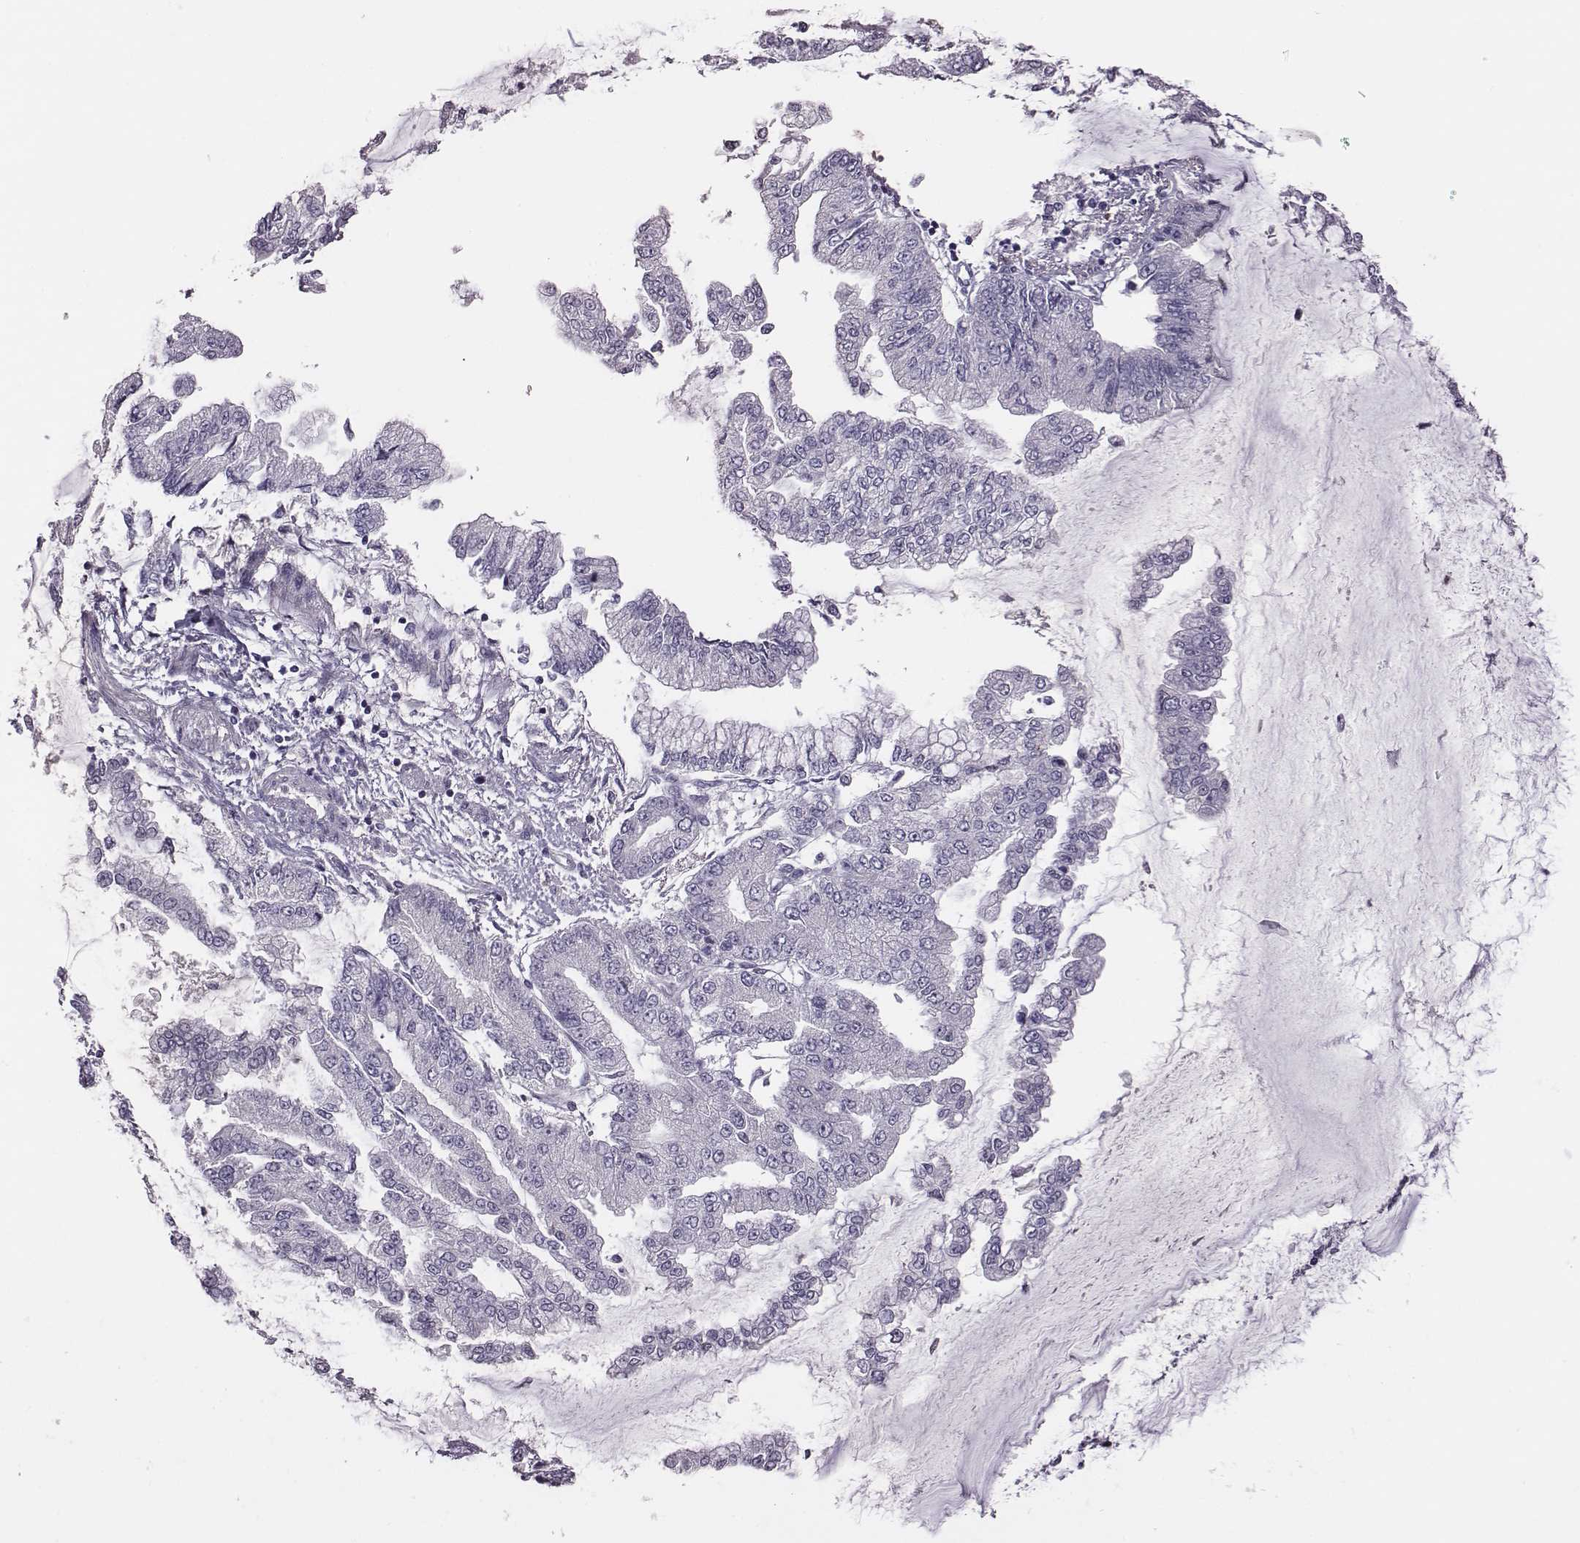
{"staining": {"intensity": "negative", "quantity": "none", "location": "none"}, "tissue": "stomach cancer", "cell_type": "Tumor cells", "image_type": "cancer", "snomed": [{"axis": "morphology", "description": "Adenocarcinoma, NOS"}, {"axis": "topography", "description": "Stomach, upper"}], "caption": "Immunohistochemical staining of adenocarcinoma (stomach) reveals no significant positivity in tumor cells.", "gene": "KMO", "patient": {"sex": "female", "age": 74}}